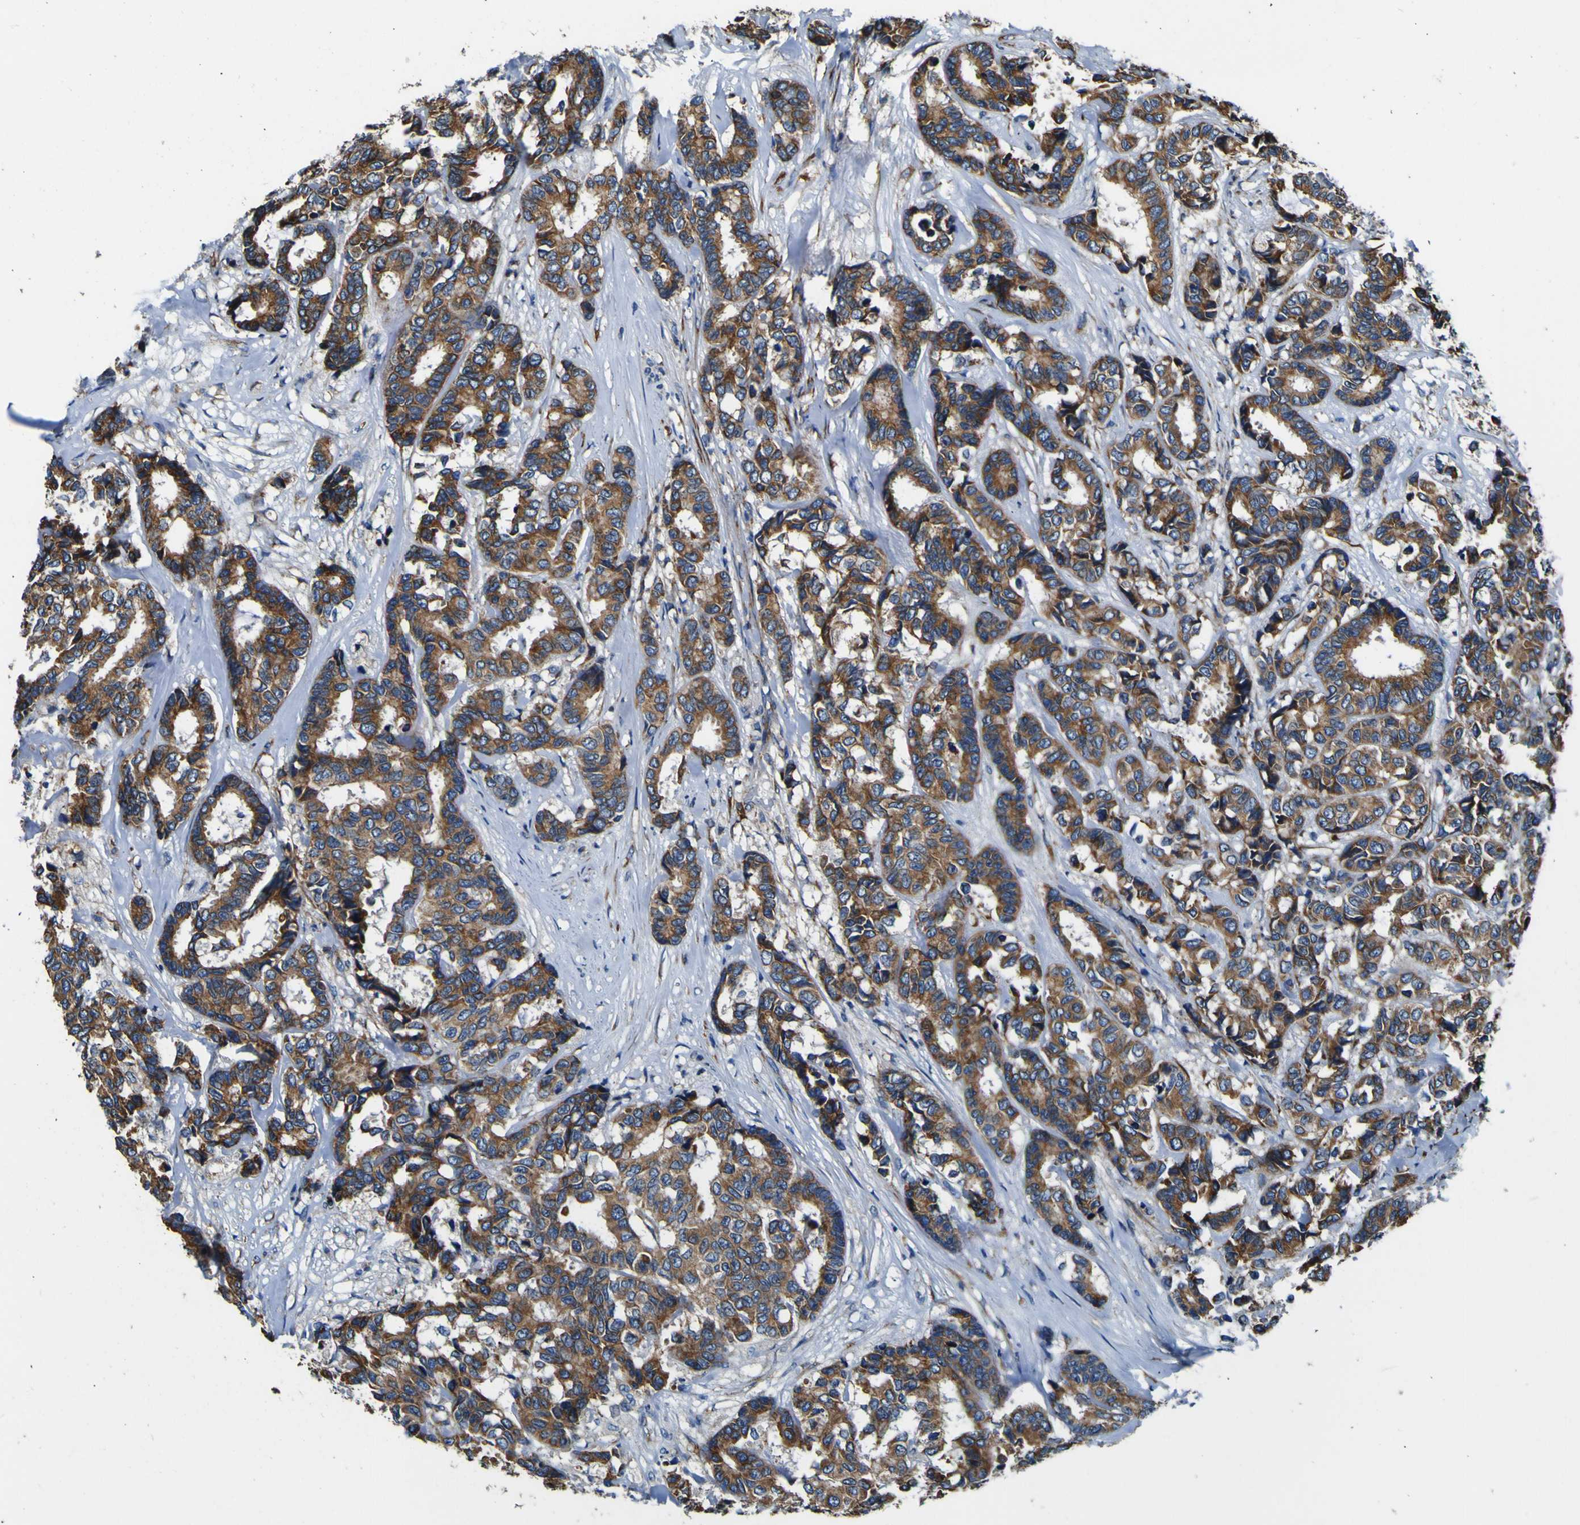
{"staining": {"intensity": "moderate", "quantity": ">75%", "location": "cytoplasmic/membranous"}, "tissue": "breast cancer", "cell_type": "Tumor cells", "image_type": "cancer", "snomed": [{"axis": "morphology", "description": "Duct carcinoma"}, {"axis": "topography", "description": "Breast"}], "caption": "Immunohistochemical staining of human breast cancer displays medium levels of moderate cytoplasmic/membranous staining in about >75% of tumor cells. The protein is shown in brown color, while the nuclei are stained blue.", "gene": "INPP5A", "patient": {"sex": "female", "age": 87}}